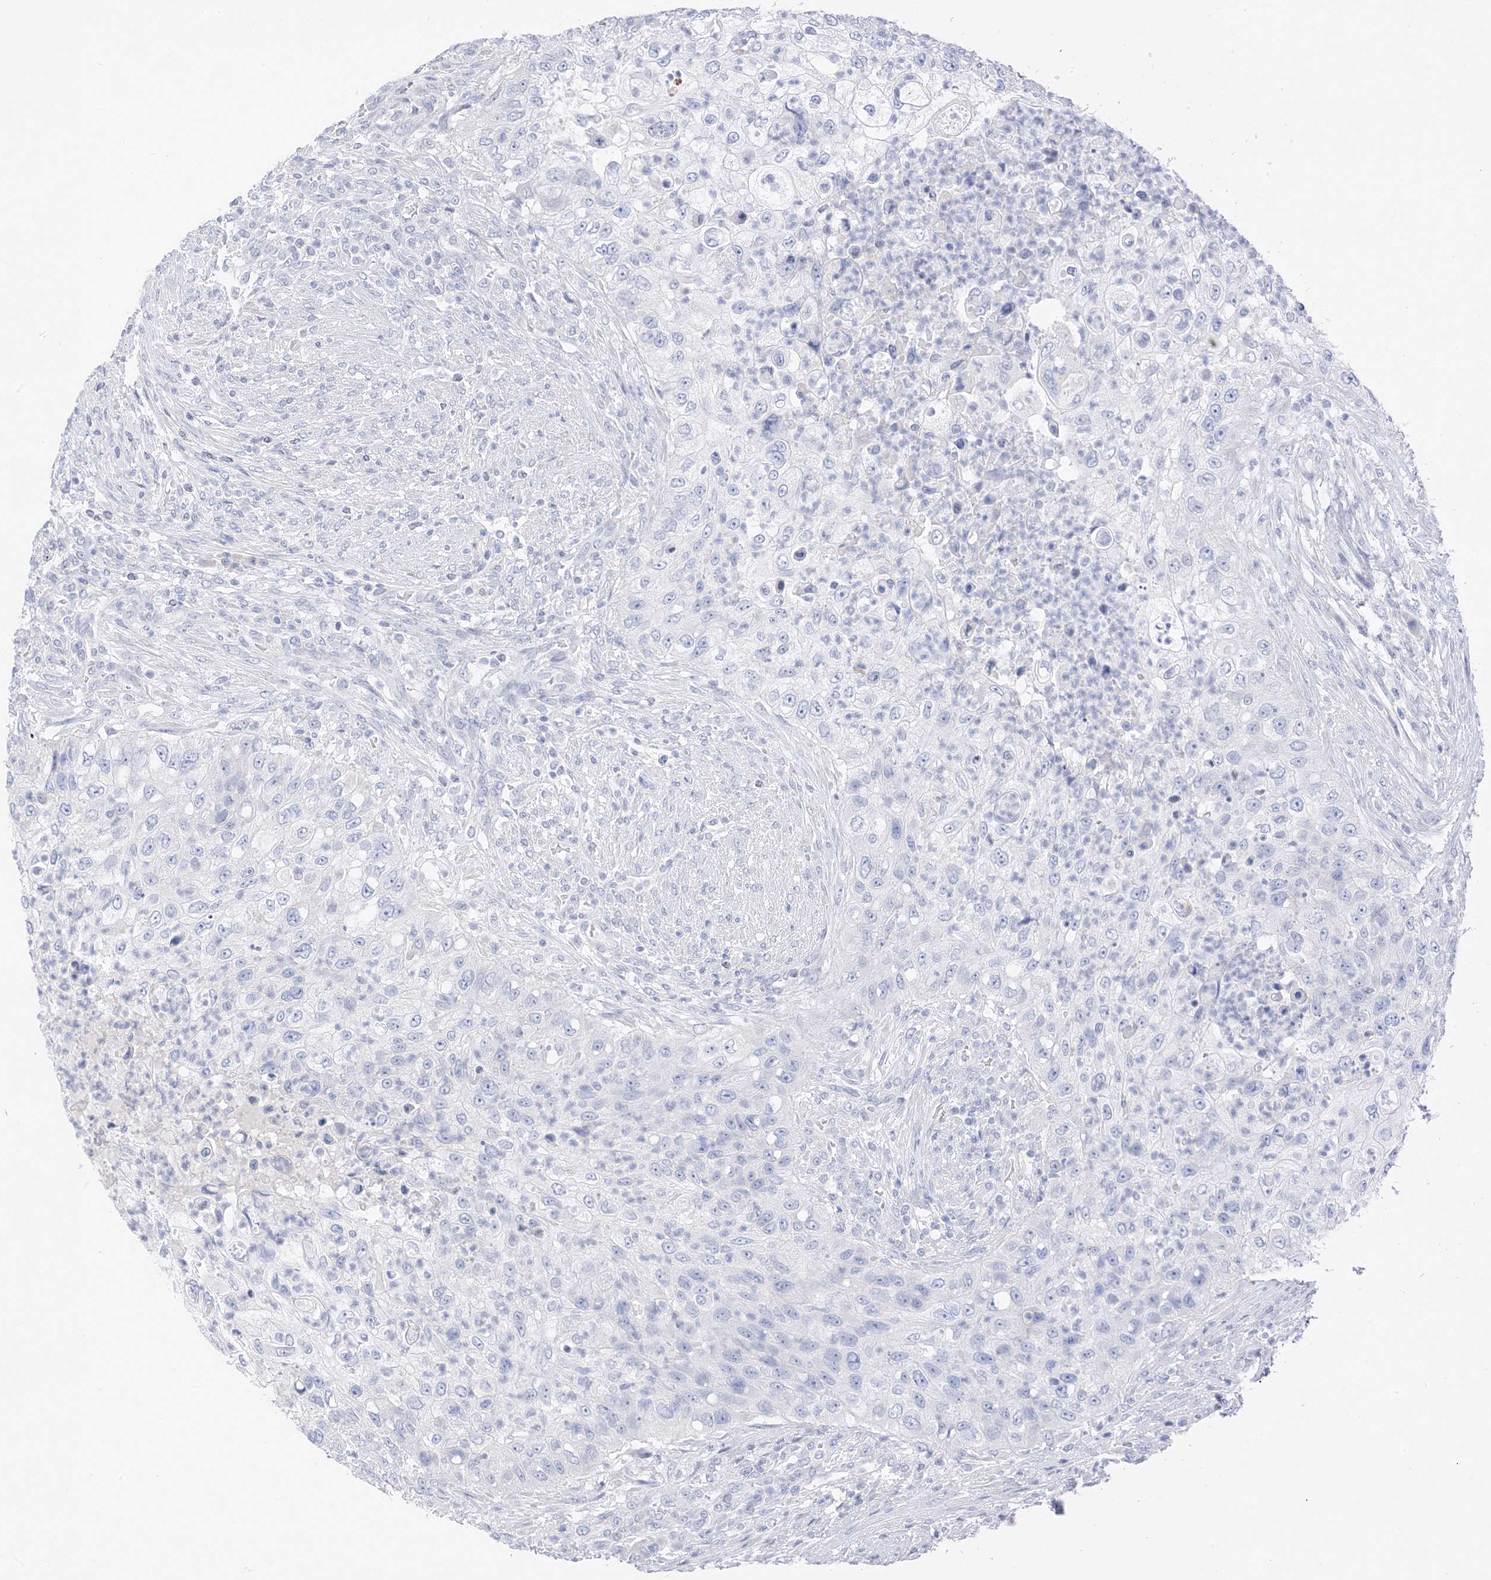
{"staining": {"intensity": "negative", "quantity": "none", "location": "none"}, "tissue": "urothelial cancer", "cell_type": "Tumor cells", "image_type": "cancer", "snomed": [{"axis": "morphology", "description": "Urothelial carcinoma, High grade"}, {"axis": "topography", "description": "Urinary bladder"}], "caption": "Tumor cells show no significant positivity in urothelial carcinoma (high-grade).", "gene": "MUC17", "patient": {"sex": "female", "age": 60}}